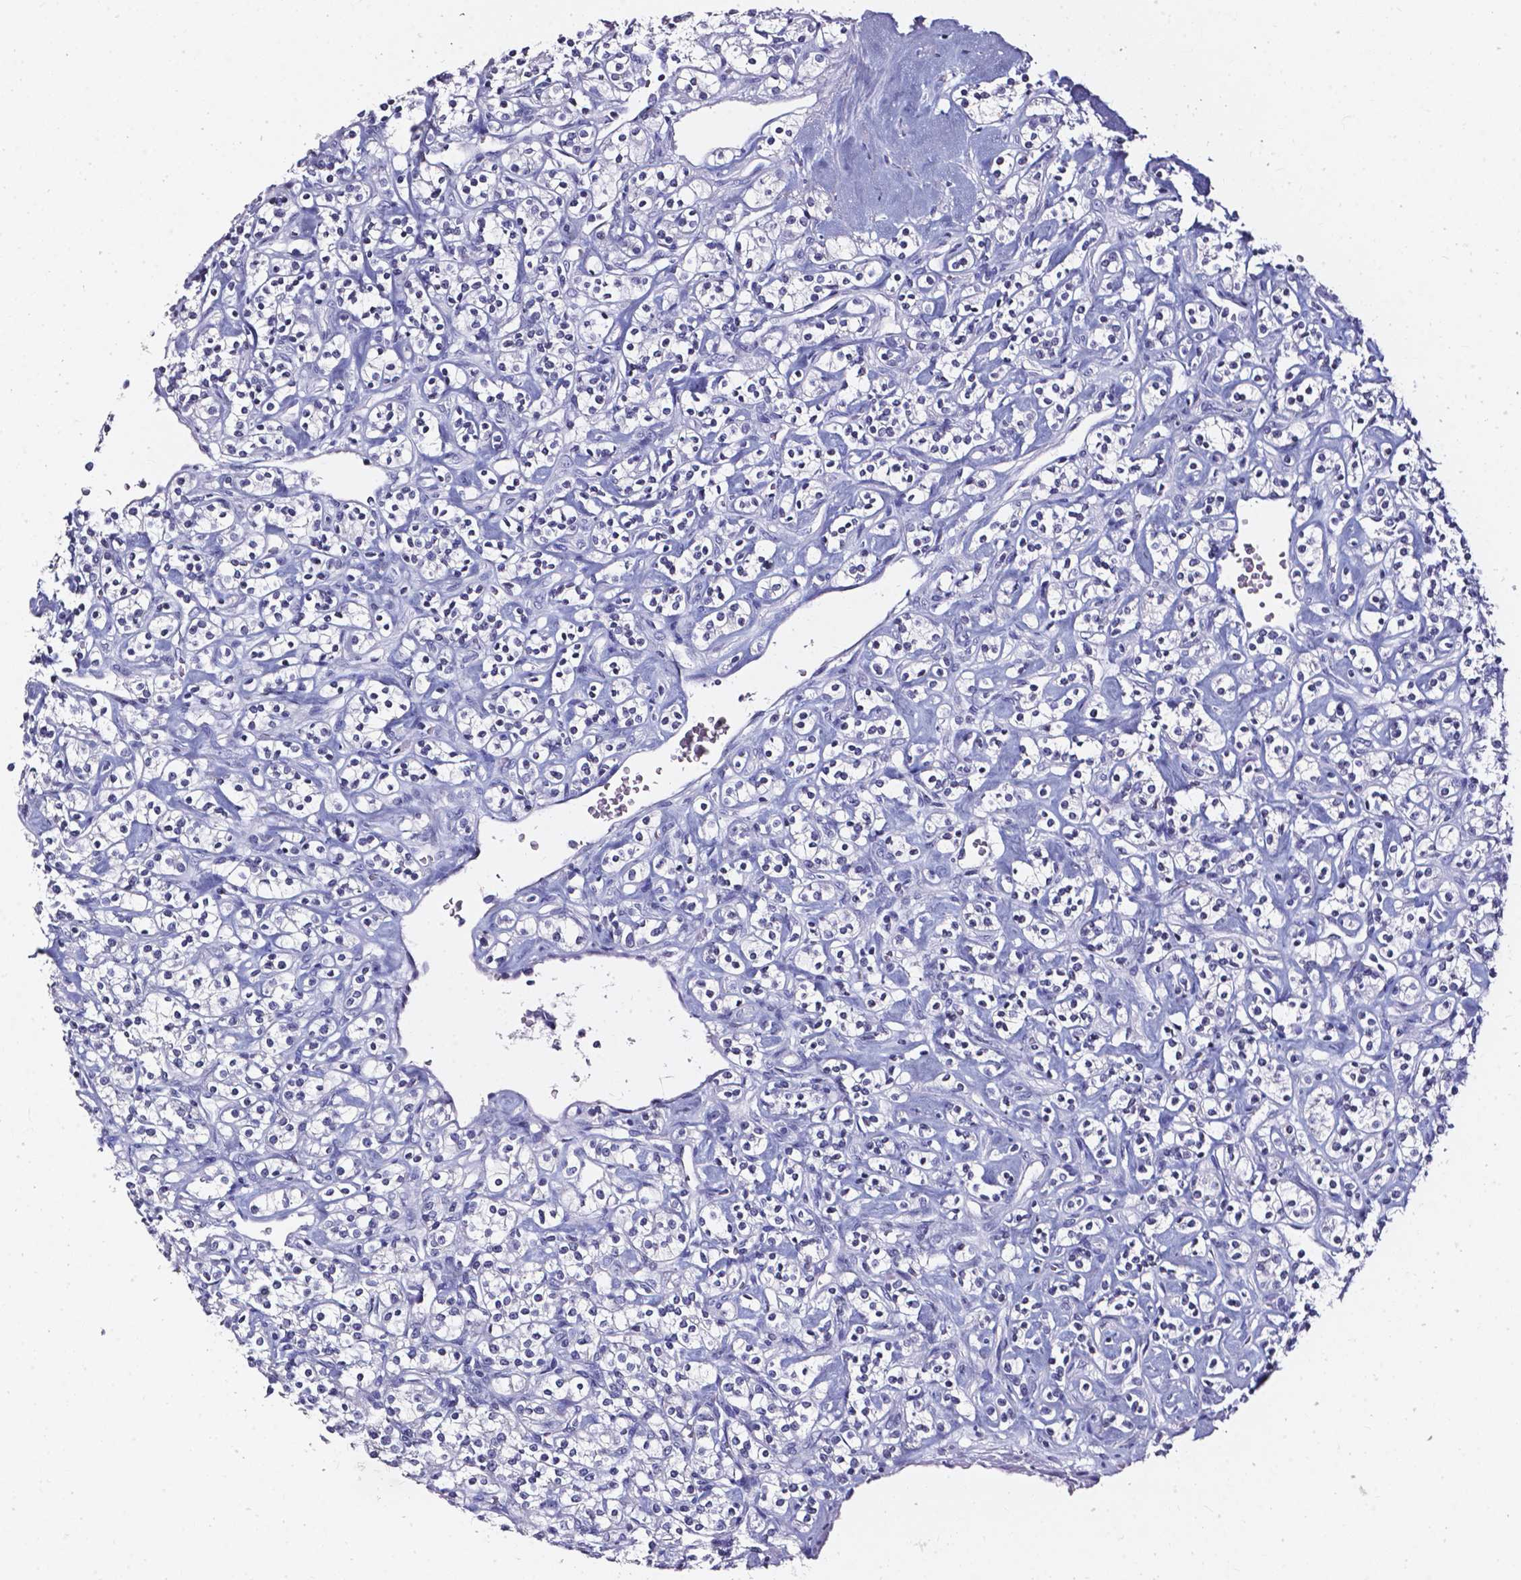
{"staining": {"intensity": "negative", "quantity": "none", "location": "none"}, "tissue": "renal cancer", "cell_type": "Tumor cells", "image_type": "cancer", "snomed": [{"axis": "morphology", "description": "Adenocarcinoma, NOS"}, {"axis": "topography", "description": "Kidney"}], "caption": "There is no significant expression in tumor cells of renal cancer (adenocarcinoma).", "gene": "AKR1B10", "patient": {"sex": "male", "age": 77}}